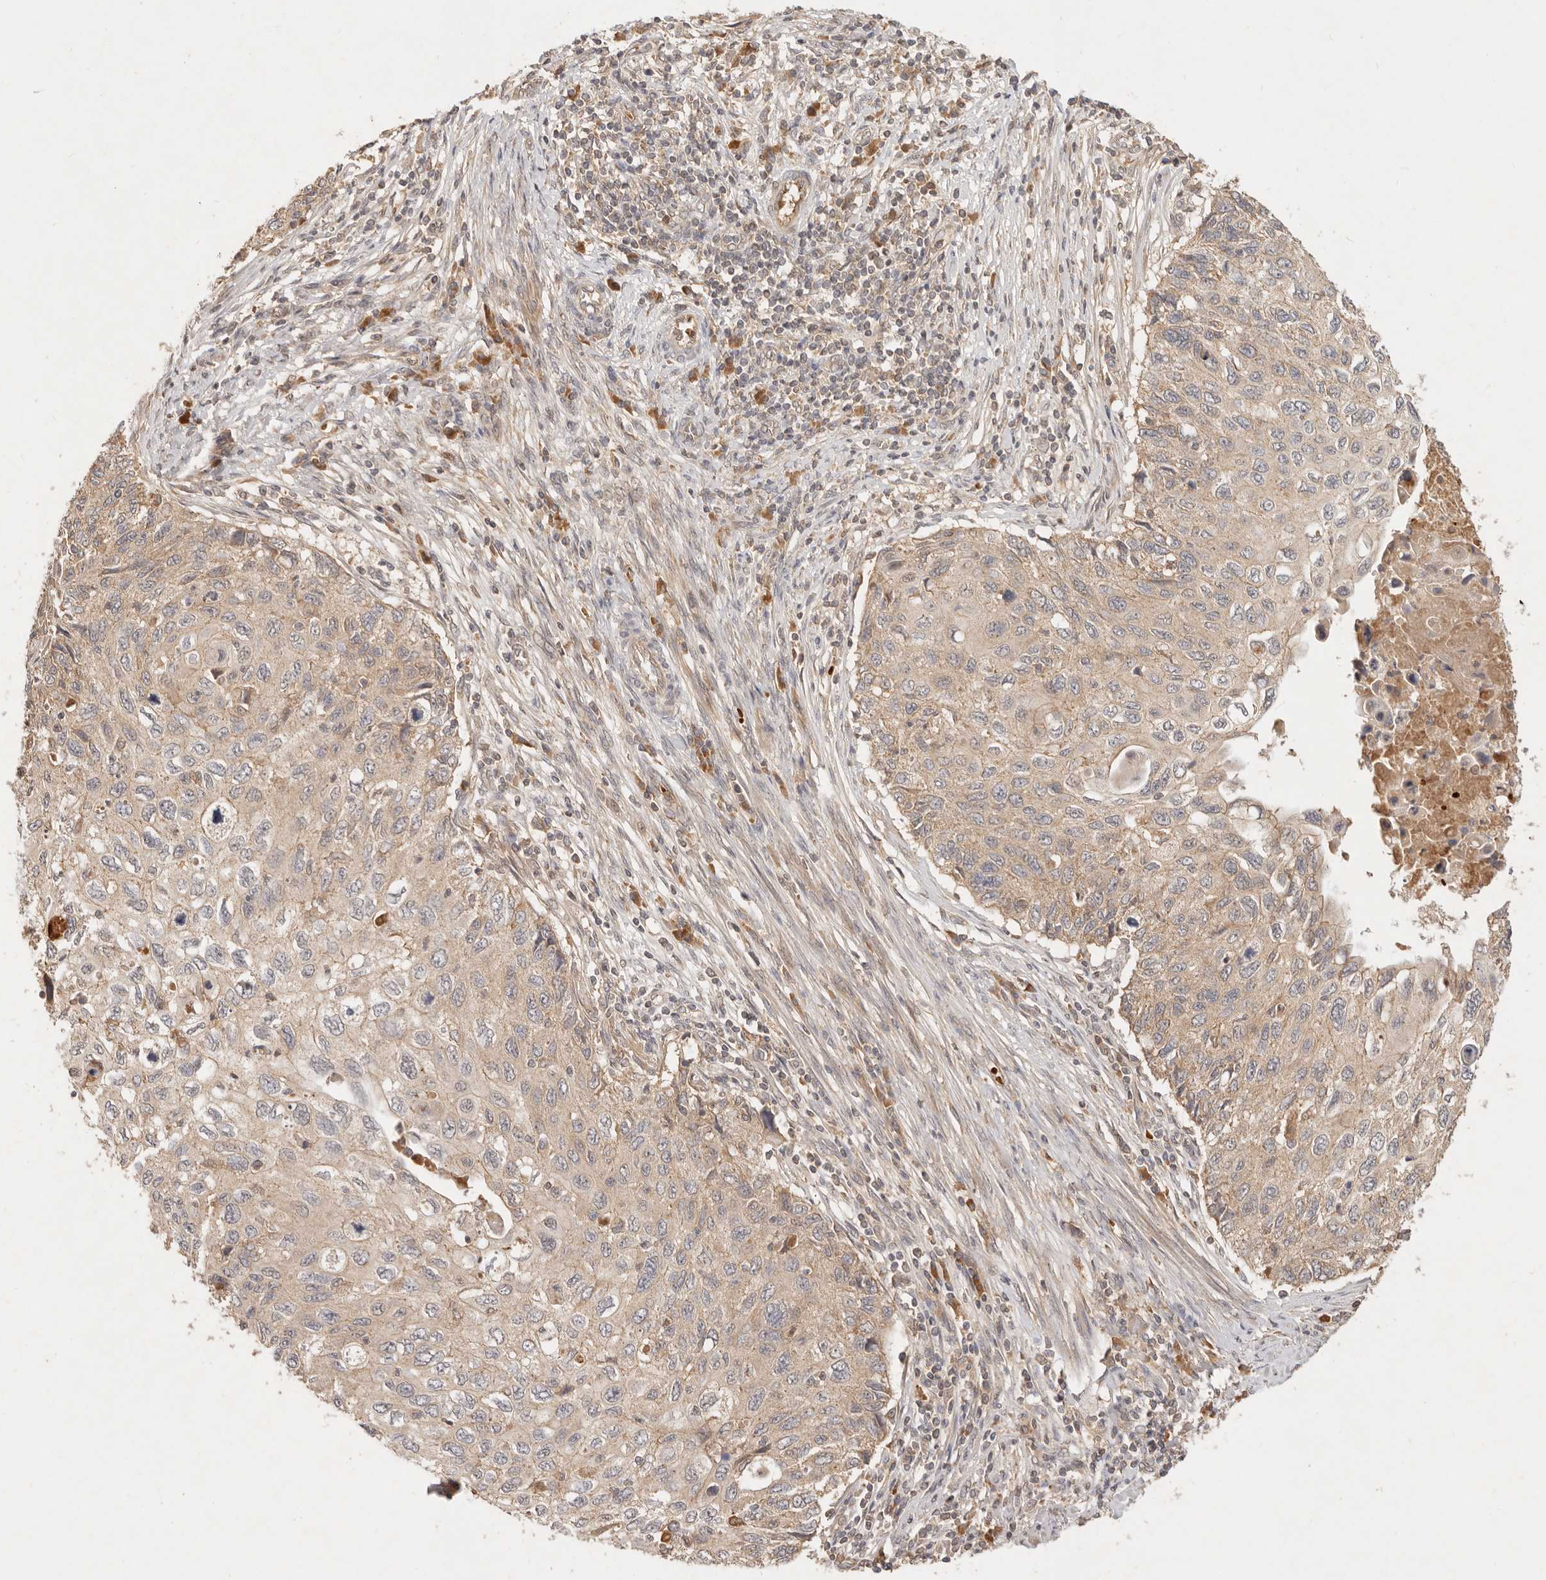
{"staining": {"intensity": "weak", "quantity": "25%-75%", "location": "cytoplasmic/membranous"}, "tissue": "cervical cancer", "cell_type": "Tumor cells", "image_type": "cancer", "snomed": [{"axis": "morphology", "description": "Squamous cell carcinoma, NOS"}, {"axis": "topography", "description": "Cervix"}], "caption": "An image of cervical cancer (squamous cell carcinoma) stained for a protein displays weak cytoplasmic/membranous brown staining in tumor cells. Nuclei are stained in blue.", "gene": "FREM2", "patient": {"sex": "female", "age": 70}}